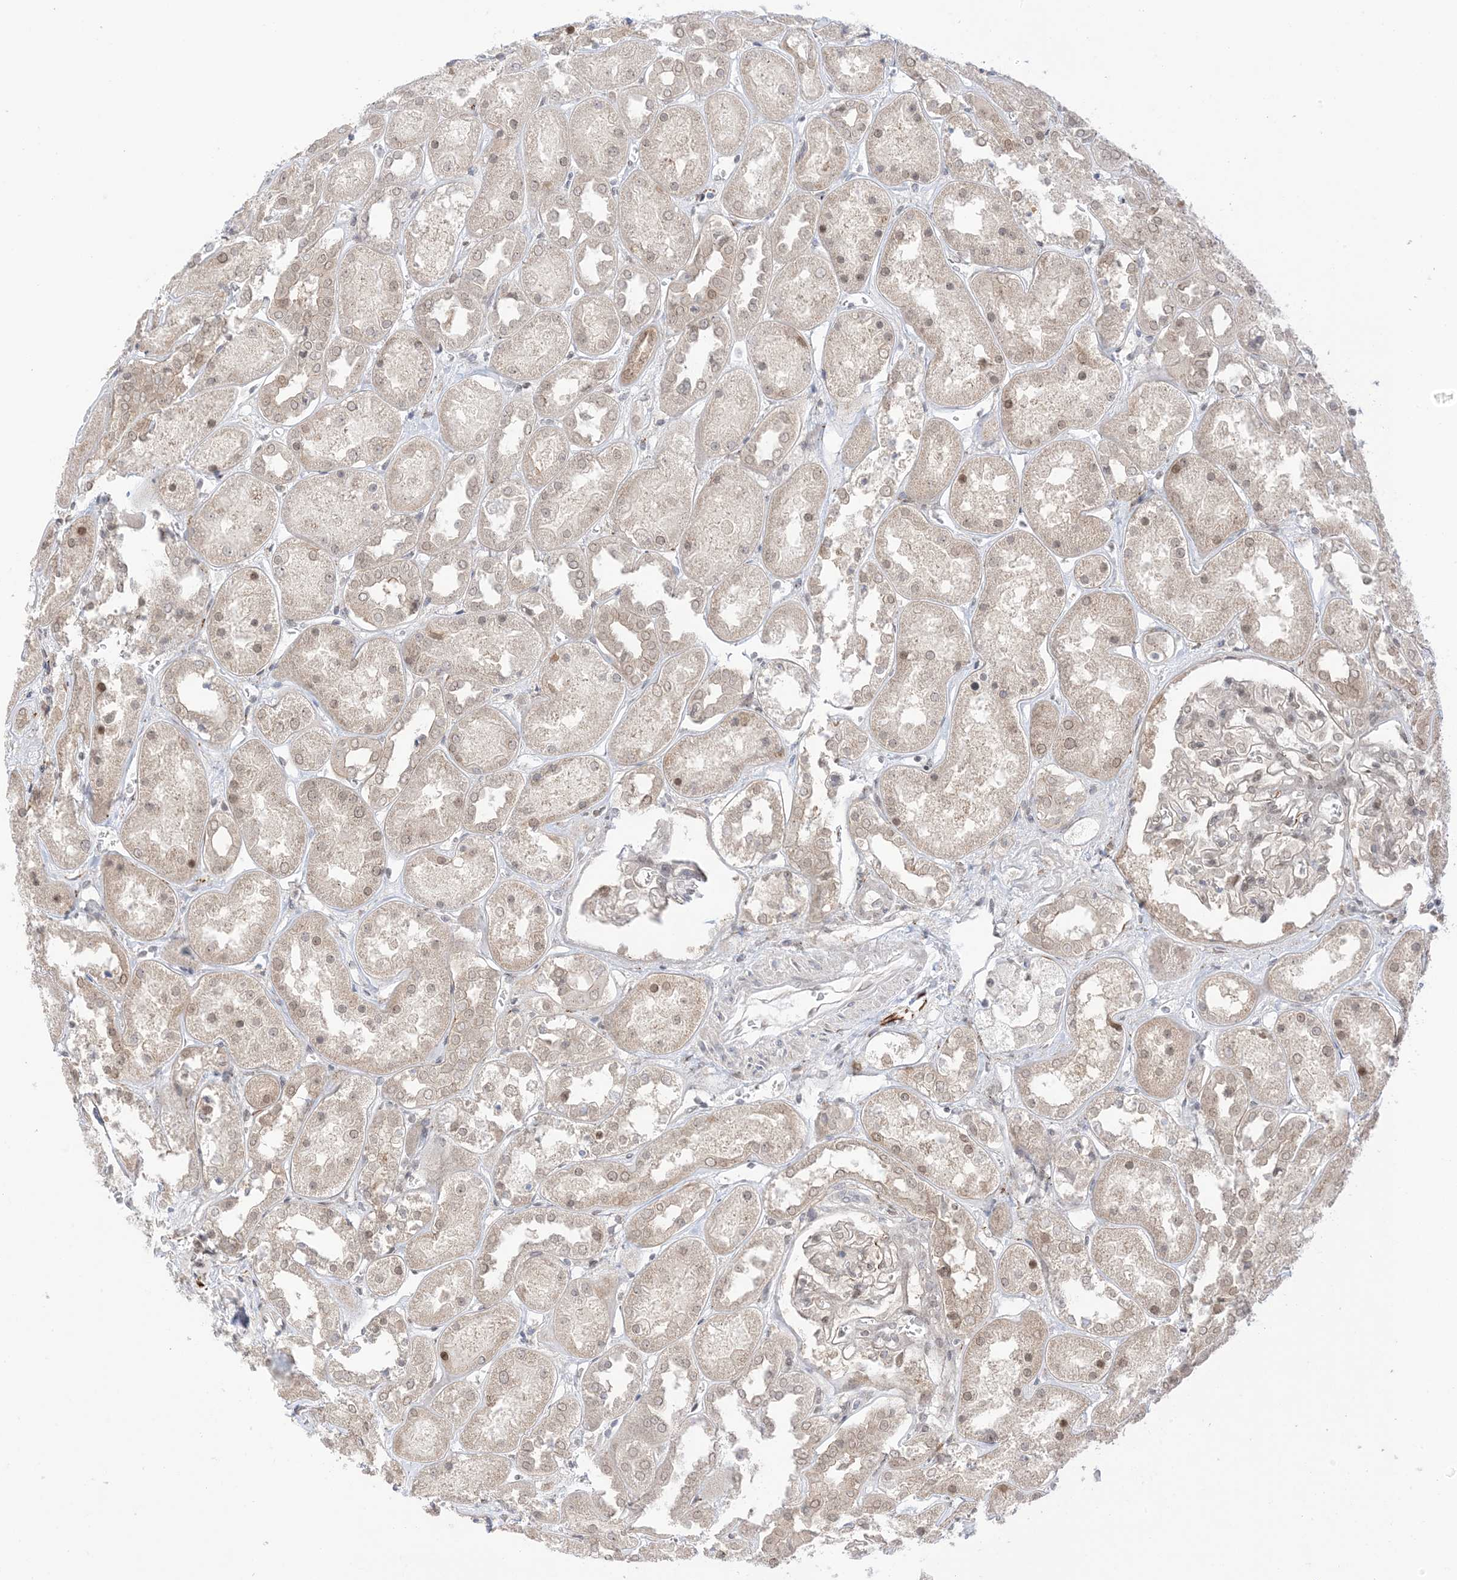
{"staining": {"intensity": "weak", "quantity": "25%-75%", "location": "cytoplasmic/membranous,nuclear"}, "tissue": "kidney", "cell_type": "Cells in glomeruli", "image_type": "normal", "snomed": [{"axis": "morphology", "description": "Normal tissue, NOS"}, {"axis": "topography", "description": "Kidney"}], "caption": "This photomicrograph exhibits immunohistochemistry (IHC) staining of unremarkable human kidney, with low weak cytoplasmic/membranous,nuclear staining in about 25%-75% of cells in glomeruli.", "gene": "UBE2E2", "patient": {"sex": "male", "age": 70}}